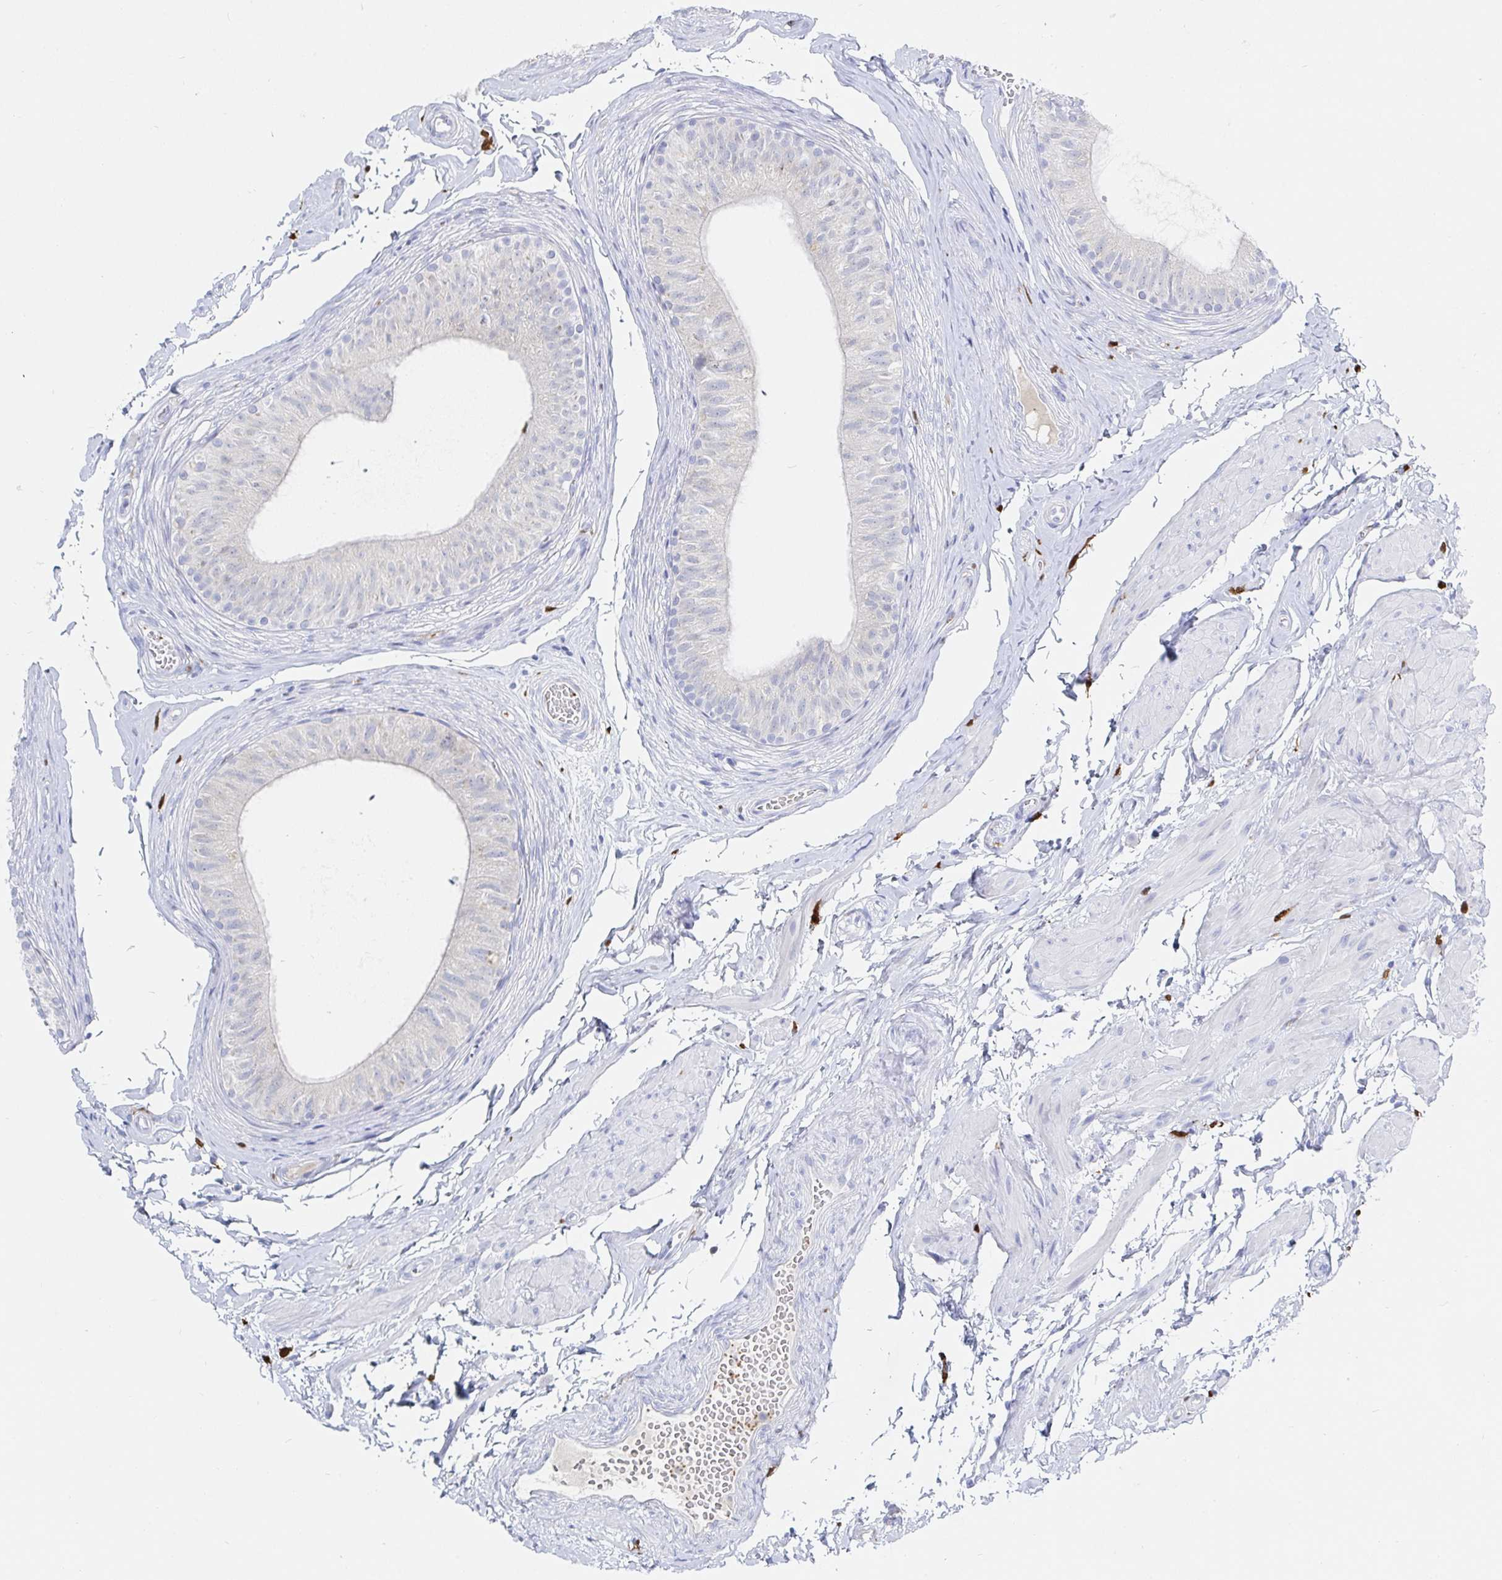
{"staining": {"intensity": "weak", "quantity": "<25%", "location": "cytoplasmic/membranous"}, "tissue": "epididymis", "cell_type": "Glandular cells", "image_type": "normal", "snomed": [{"axis": "morphology", "description": "Normal tissue, NOS"}, {"axis": "topography", "description": "Epididymis, spermatic cord, NOS"}, {"axis": "topography", "description": "Epididymis"}, {"axis": "topography", "description": "Peripheral nerve tissue"}], "caption": "DAB (3,3'-diaminobenzidine) immunohistochemical staining of normal epididymis reveals no significant positivity in glandular cells.", "gene": "OR2A1", "patient": {"sex": "male", "age": 29}}